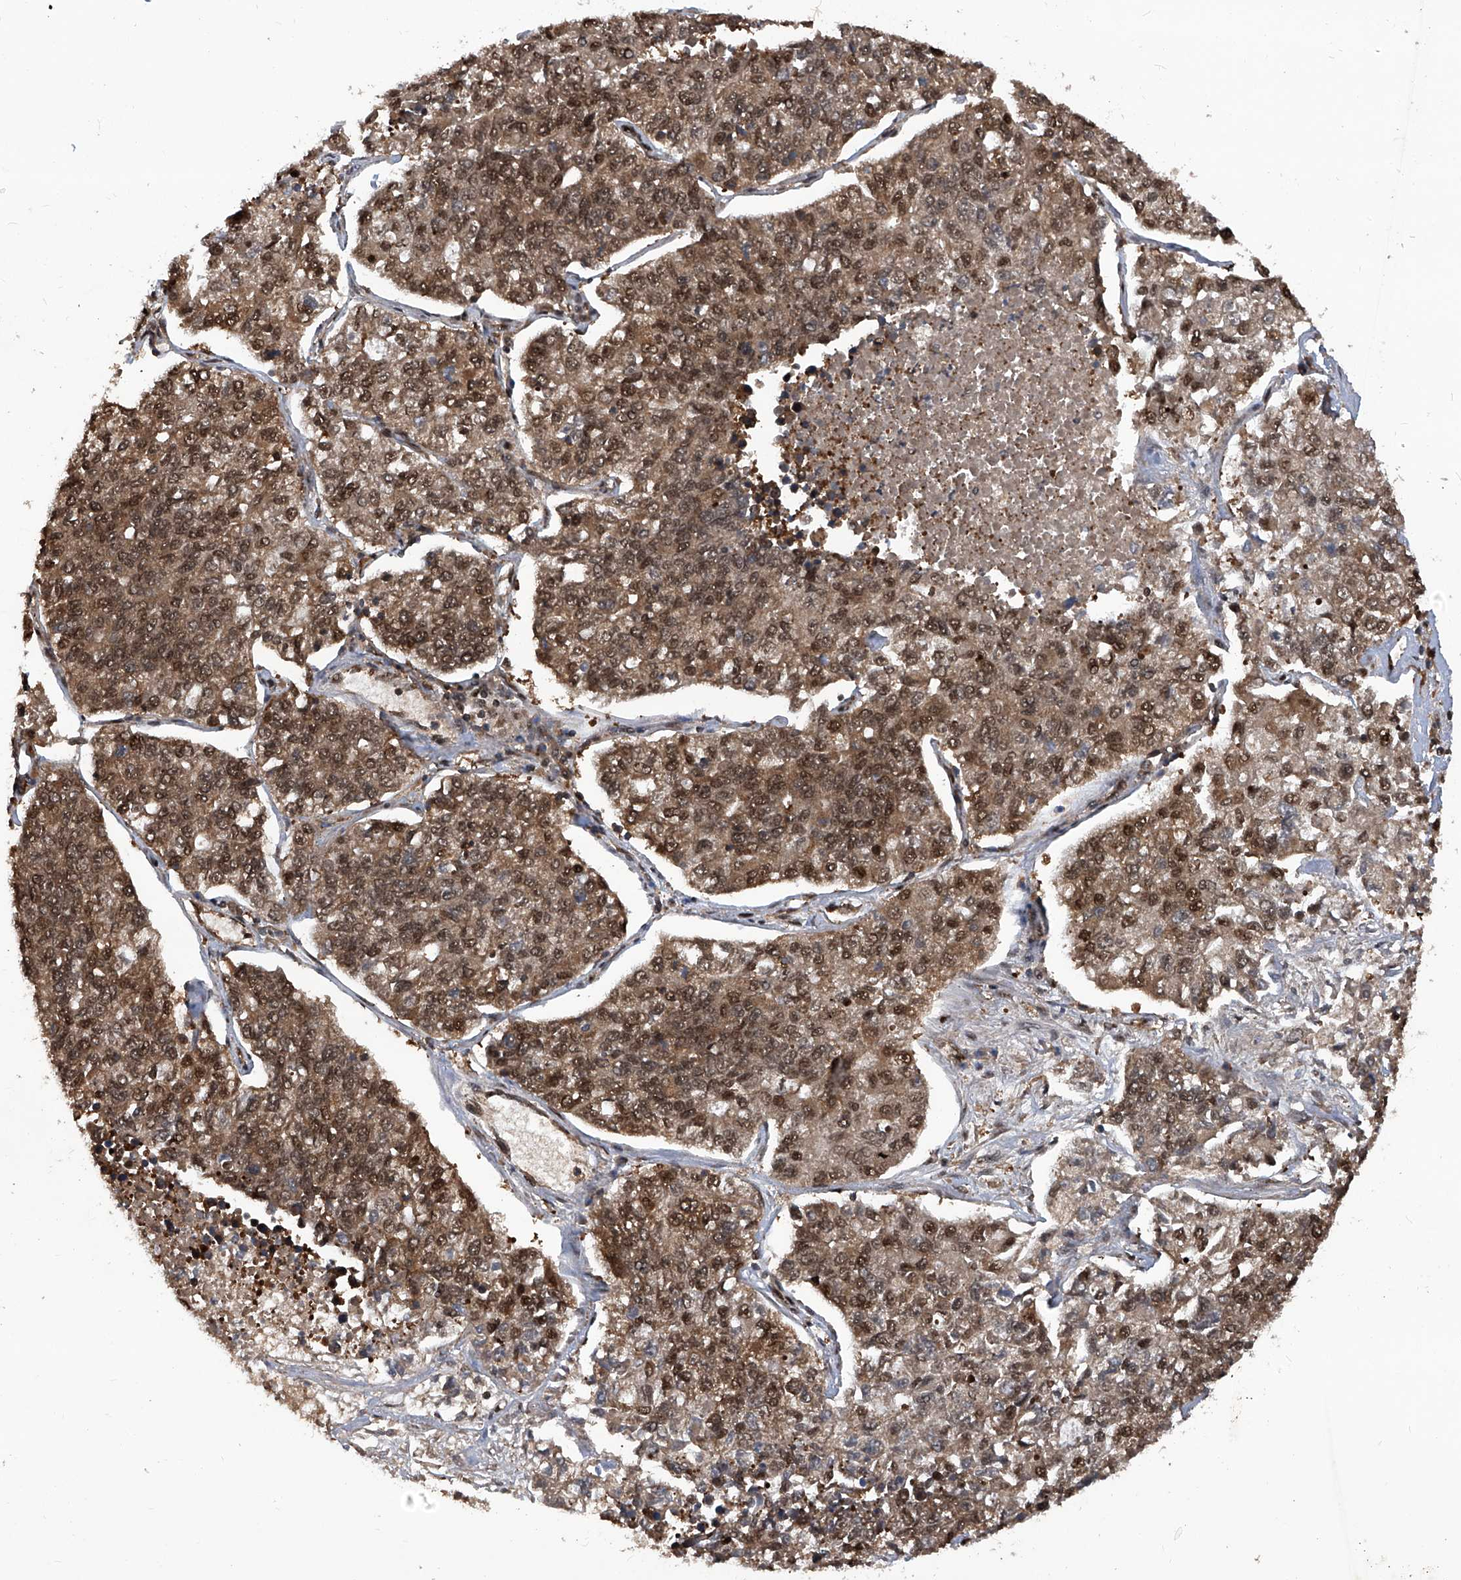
{"staining": {"intensity": "moderate", "quantity": ">75%", "location": "cytoplasmic/membranous,nuclear"}, "tissue": "lung cancer", "cell_type": "Tumor cells", "image_type": "cancer", "snomed": [{"axis": "morphology", "description": "Adenocarcinoma, NOS"}, {"axis": "topography", "description": "Lung"}], "caption": "Immunohistochemical staining of lung cancer demonstrates moderate cytoplasmic/membranous and nuclear protein expression in about >75% of tumor cells. (IHC, brightfield microscopy, high magnification).", "gene": "PSMB1", "patient": {"sex": "male", "age": 49}}